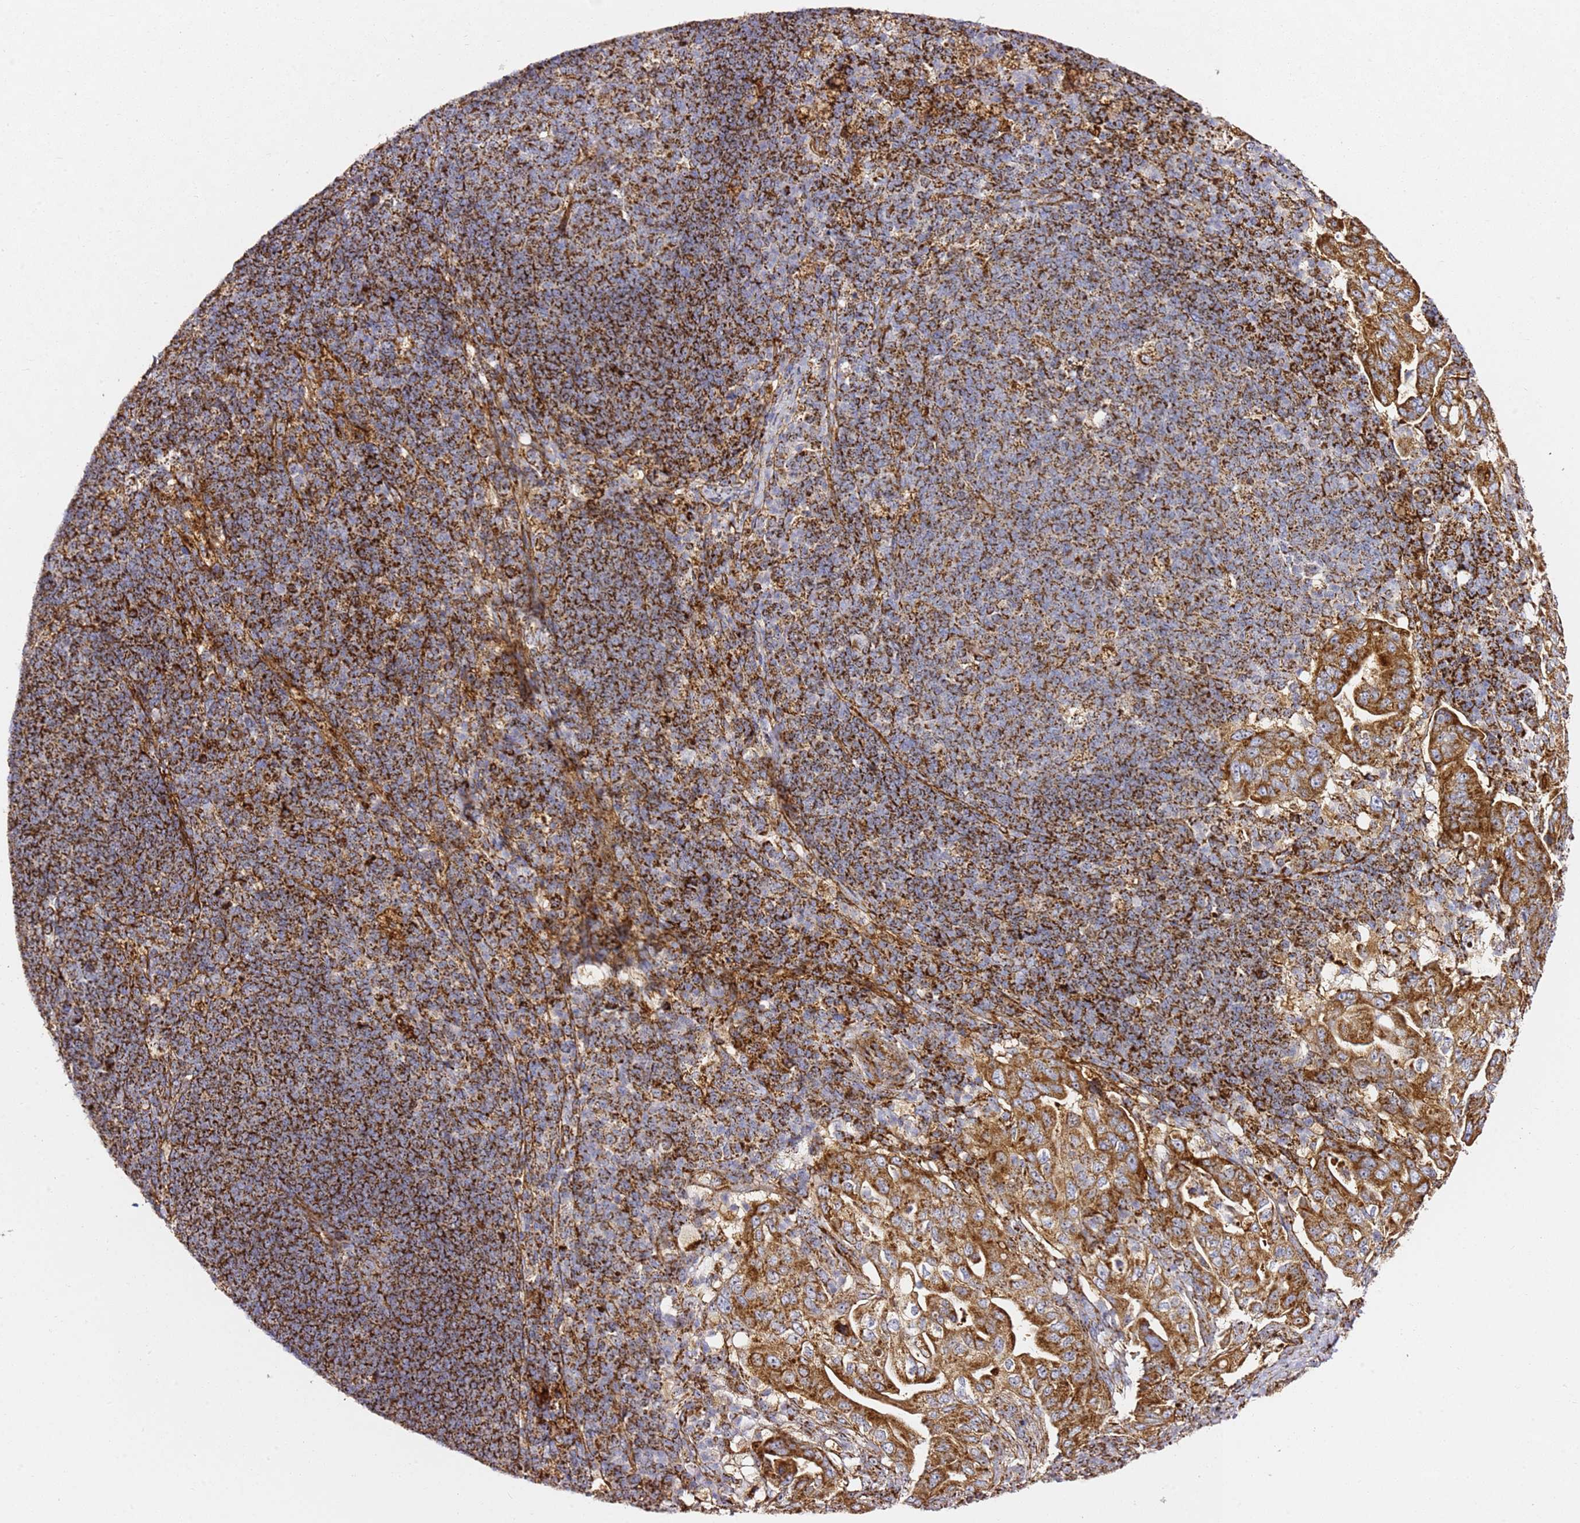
{"staining": {"intensity": "strong", "quantity": ">75%", "location": "cytoplasmic/membranous"}, "tissue": "pancreatic cancer", "cell_type": "Tumor cells", "image_type": "cancer", "snomed": [{"axis": "morphology", "description": "Normal tissue, NOS"}, {"axis": "morphology", "description": "Adenocarcinoma, NOS"}, {"axis": "topography", "description": "Lymph node"}, {"axis": "topography", "description": "Pancreas"}], "caption": "The histopathology image shows a brown stain indicating the presence of a protein in the cytoplasmic/membranous of tumor cells in pancreatic cancer.", "gene": "NDUFA3", "patient": {"sex": "female", "age": 67}}